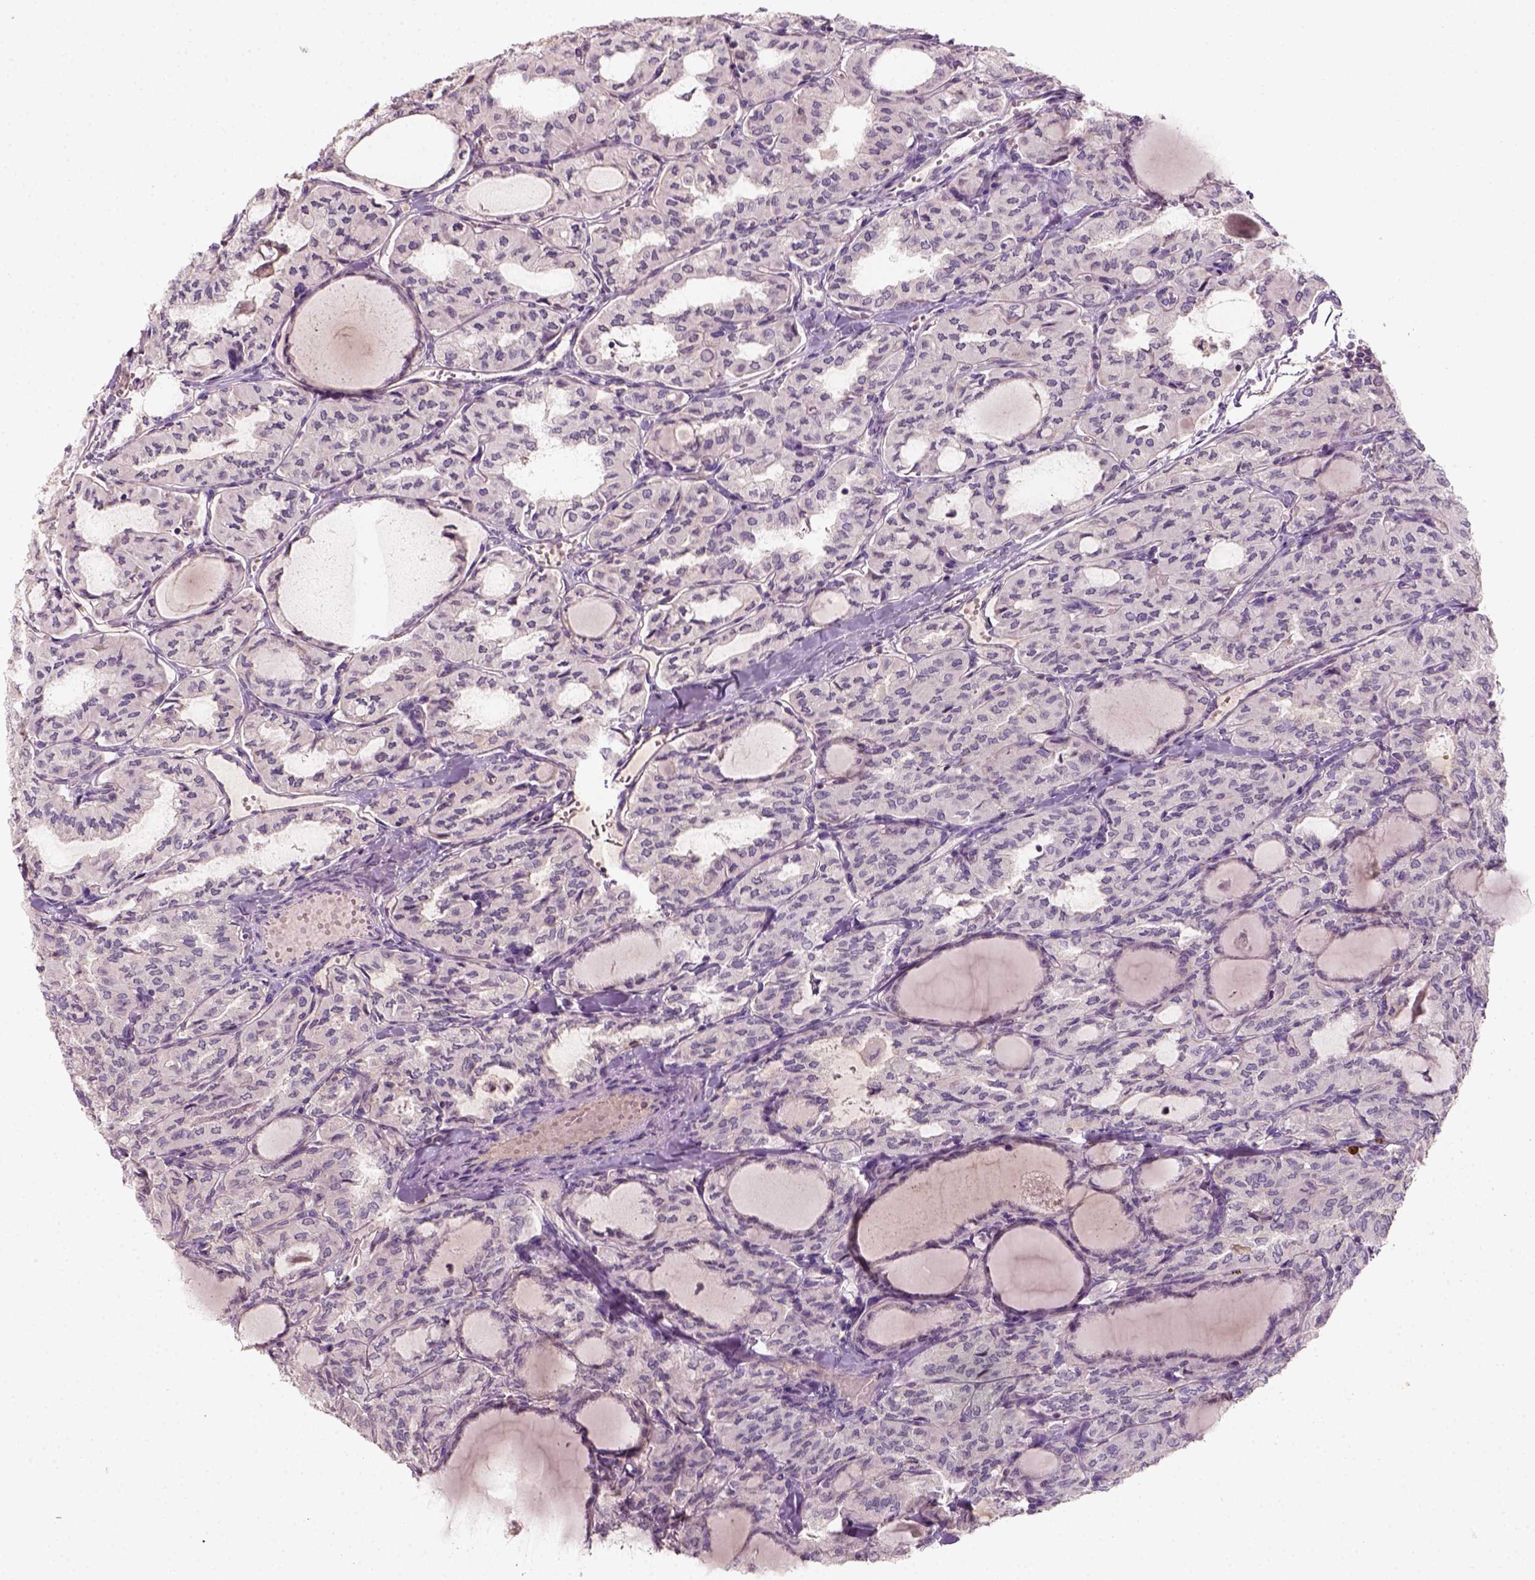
{"staining": {"intensity": "negative", "quantity": "none", "location": "none"}, "tissue": "thyroid cancer", "cell_type": "Tumor cells", "image_type": "cancer", "snomed": [{"axis": "morphology", "description": "Papillary adenocarcinoma, NOS"}, {"axis": "topography", "description": "Thyroid gland"}], "caption": "A photomicrograph of papillary adenocarcinoma (thyroid) stained for a protein displays no brown staining in tumor cells.", "gene": "AQP9", "patient": {"sex": "male", "age": 20}}